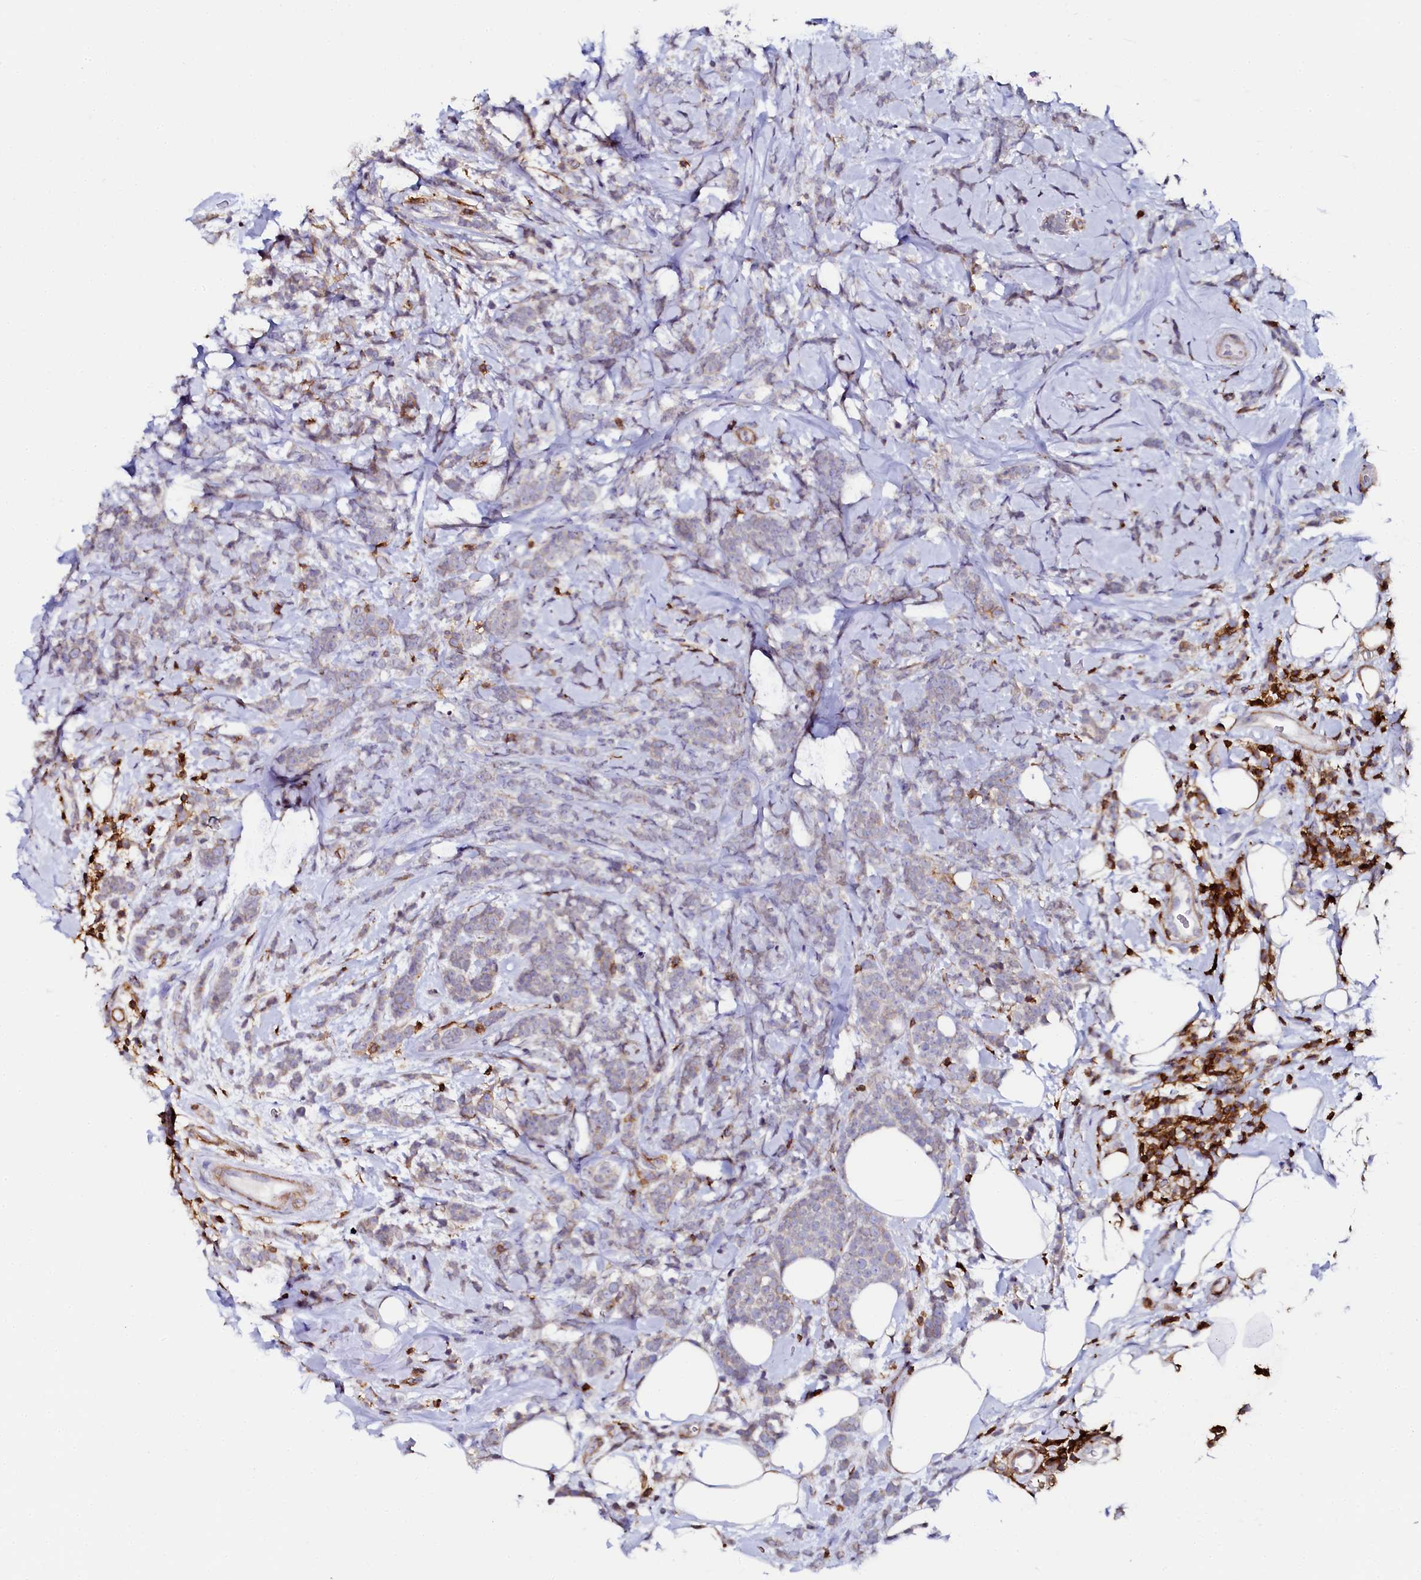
{"staining": {"intensity": "negative", "quantity": "none", "location": "none"}, "tissue": "breast cancer", "cell_type": "Tumor cells", "image_type": "cancer", "snomed": [{"axis": "morphology", "description": "Lobular carcinoma"}, {"axis": "topography", "description": "Breast"}], "caption": "Immunohistochemistry histopathology image of neoplastic tissue: human breast cancer stained with DAB demonstrates no significant protein staining in tumor cells.", "gene": "AAAS", "patient": {"sex": "female", "age": 58}}